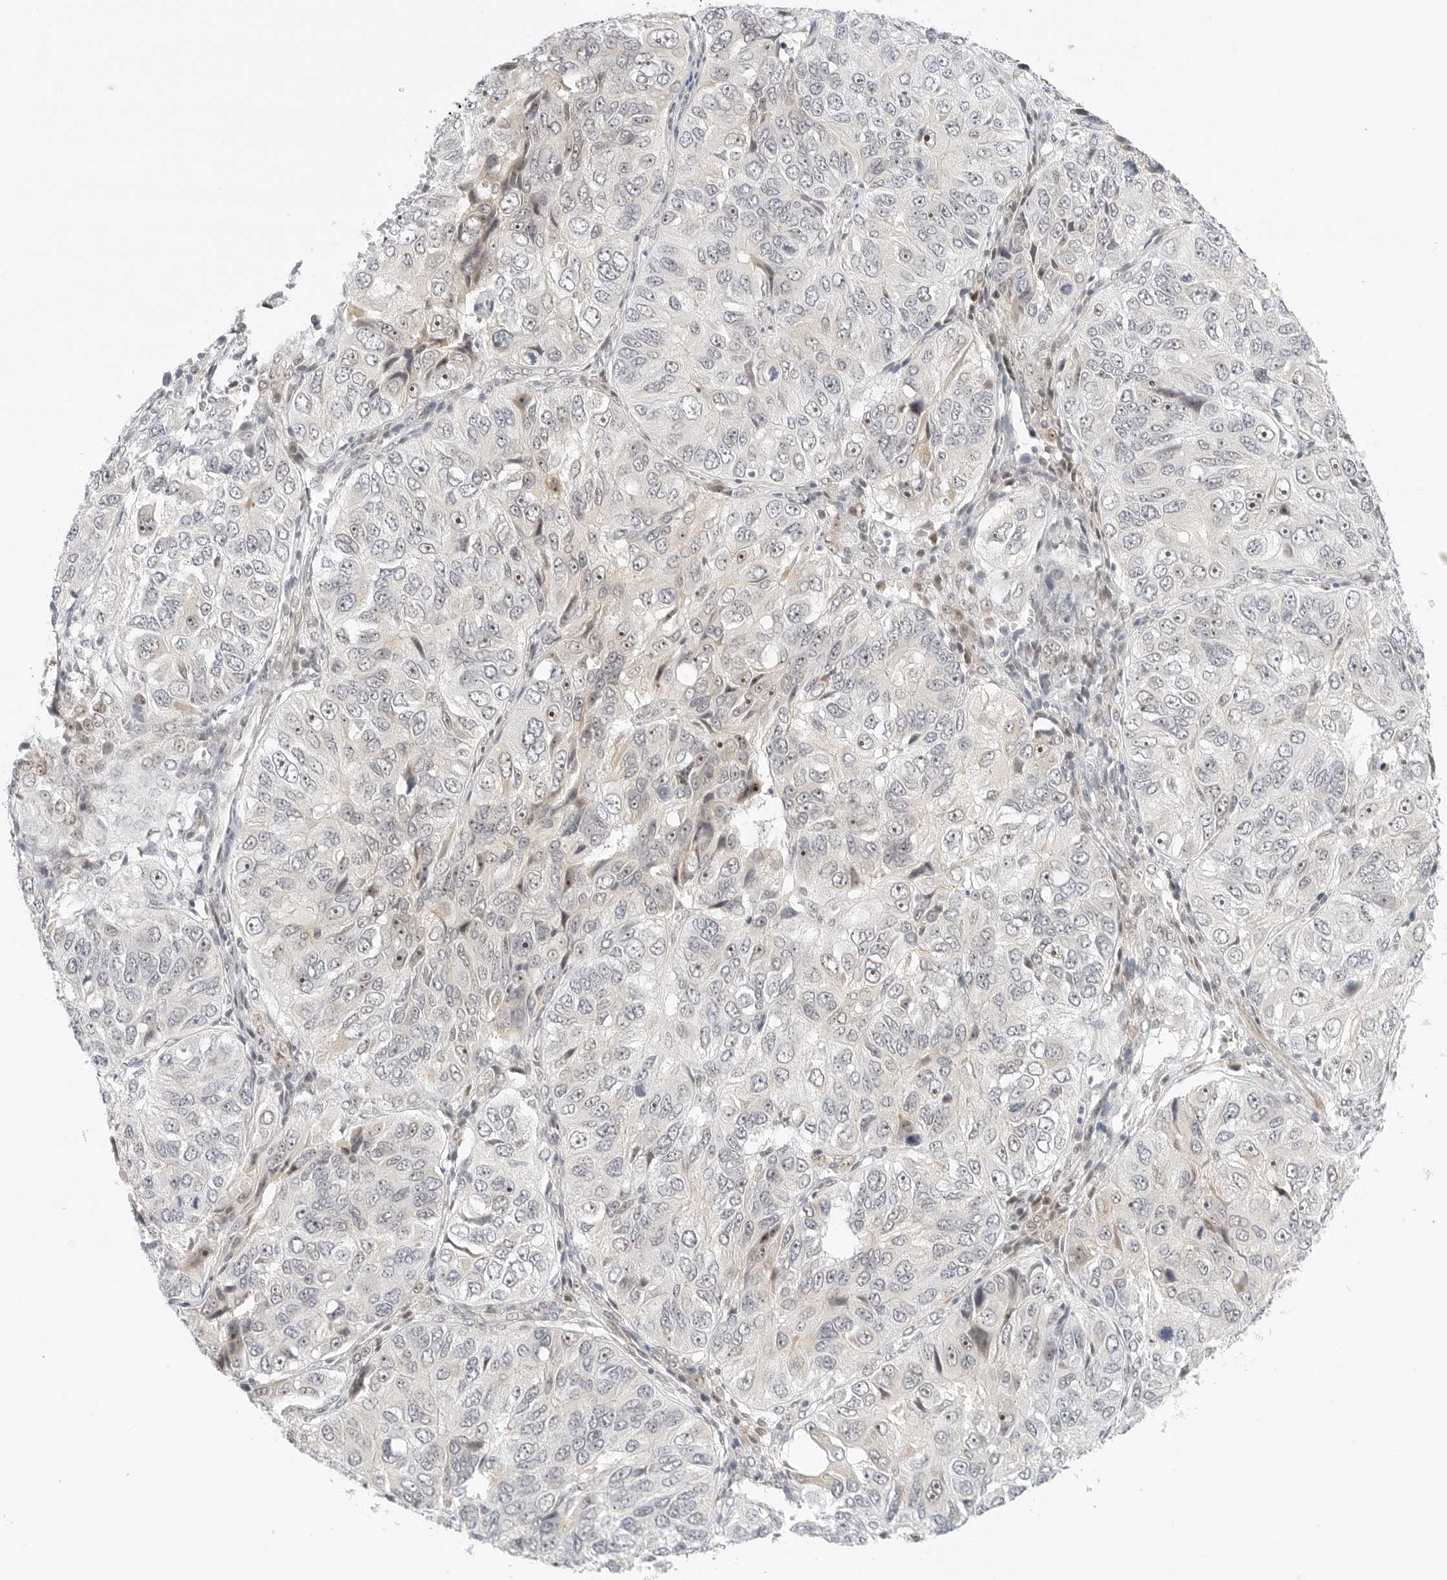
{"staining": {"intensity": "weak", "quantity": "<25%", "location": "nuclear"}, "tissue": "ovarian cancer", "cell_type": "Tumor cells", "image_type": "cancer", "snomed": [{"axis": "morphology", "description": "Carcinoma, endometroid"}, {"axis": "topography", "description": "Ovary"}], "caption": "An immunohistochemistry (IHC) image of ovarian cancer is shown. There is no staining in tumor cells of ovarian cancer.", "gene": "HIPK3", "patient": {"sex": "female", "age": 51}}